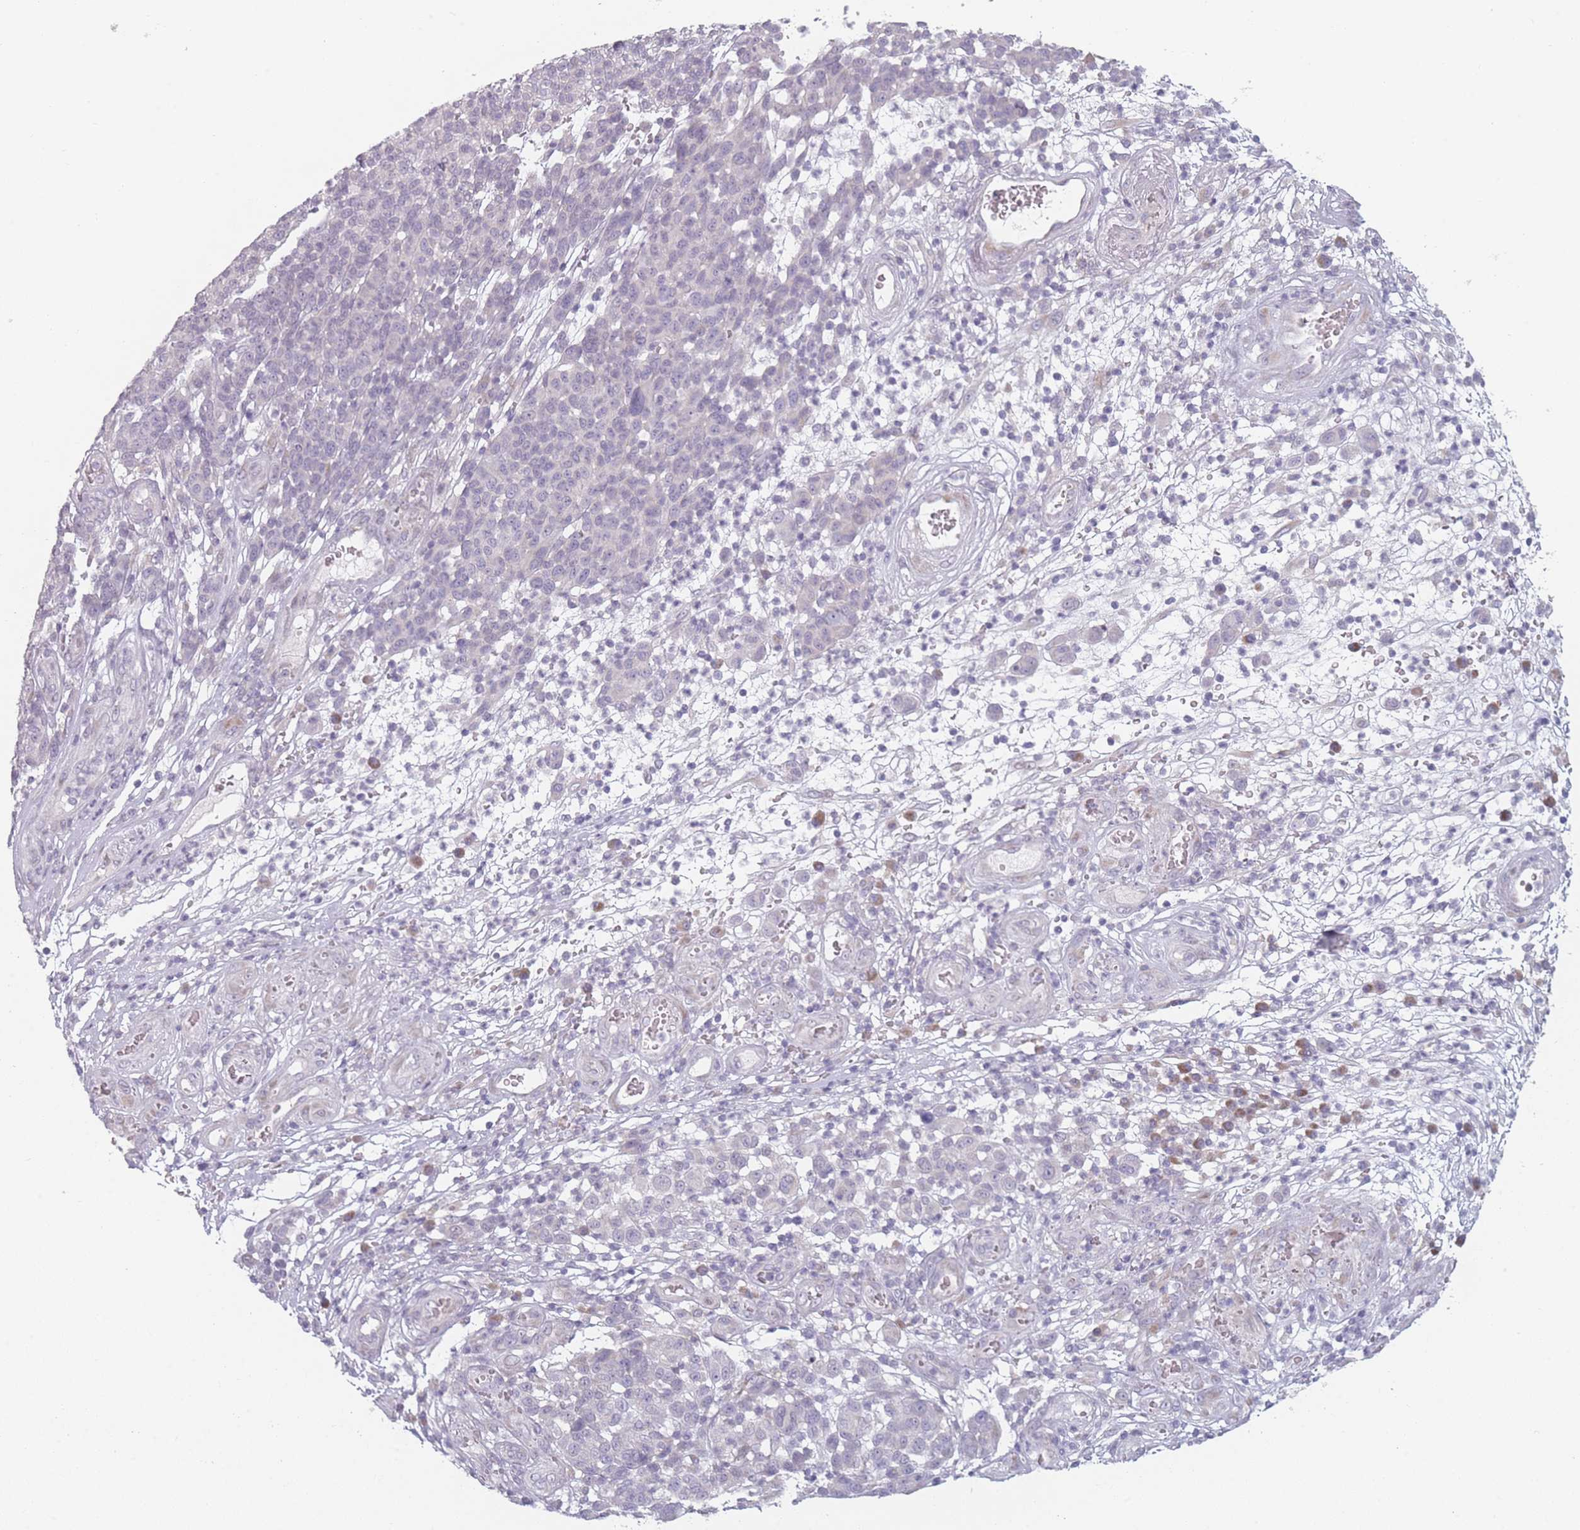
{"staining": {"intensity": "negative", "quantity": "none", "location": "none"}, "tissue": "melanoma", "cell_type": "Tumor cells", "image_type": "cancer", "snomed": [{"axis": "morphology", "description": "Malignant melanoma, NOS"}, {"axis": "topography", "description": "Skin"}], "caption": "This is a image of IHC staining of malignant melanoma, which shows no positivity in tumor cells.", "gene": "RASL10B", "patient": {"sex": "male", "age": 49}}